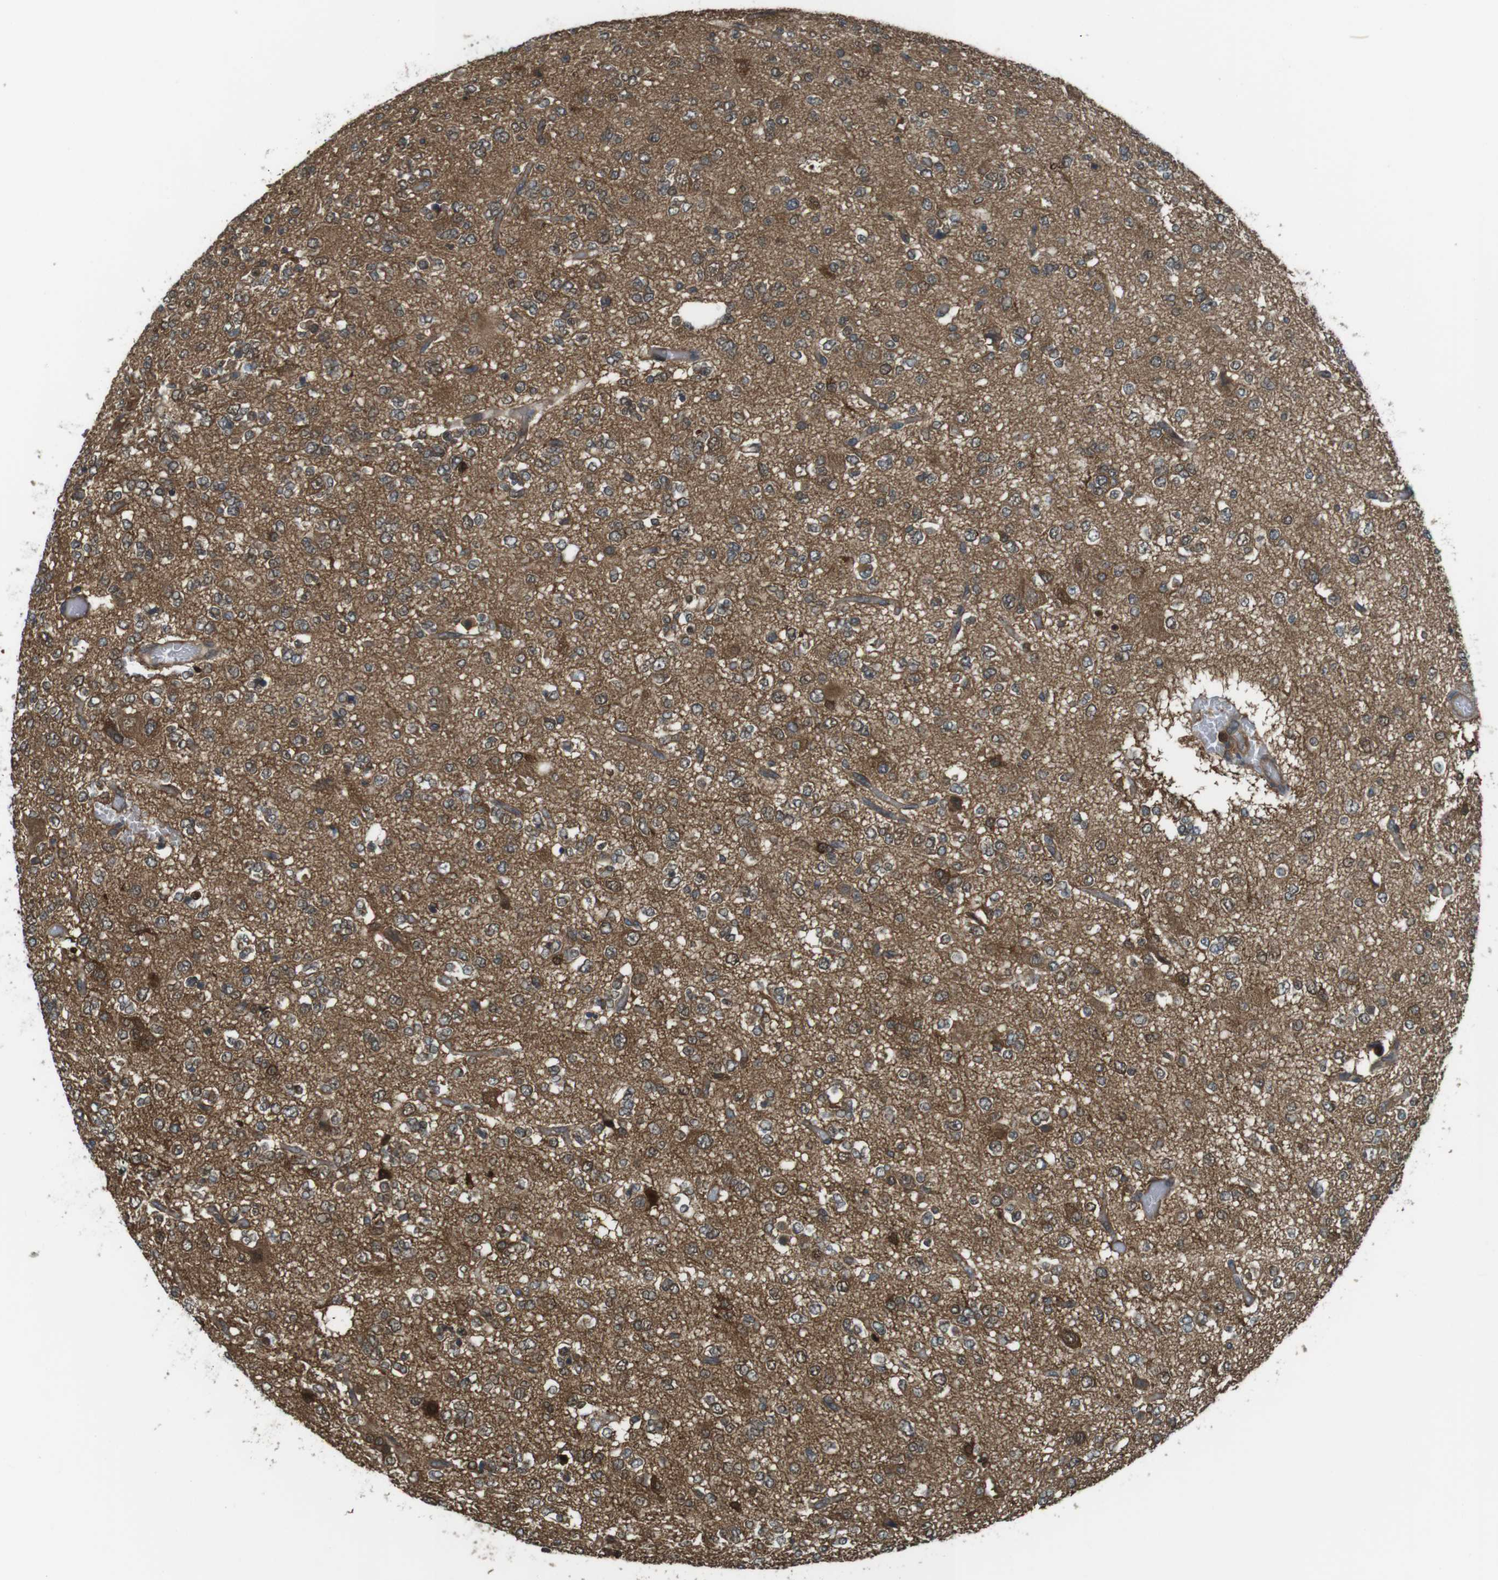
{"staining": {"intensity": "moderate", "quantity": "25%-75%", "location": "cytoplasmic/membranous"}, "tissue": "glioma", "cell_type": "Tumor cells", "image_type": "cancer", "snomed": [{"axis": "morphology", "description": "Glioma, malignant, Low grade"}, {"axis": "topography", "description": "Brain"}], "caption": "Approximately 25%-75% of tumor cells in glioma exhibit moderate cytoplasmic/membranous protein staining as visualized by brown immunohistochemical staining.", "gene": "LRRC3B", "patient": {"sex": "male", "age": 38}}